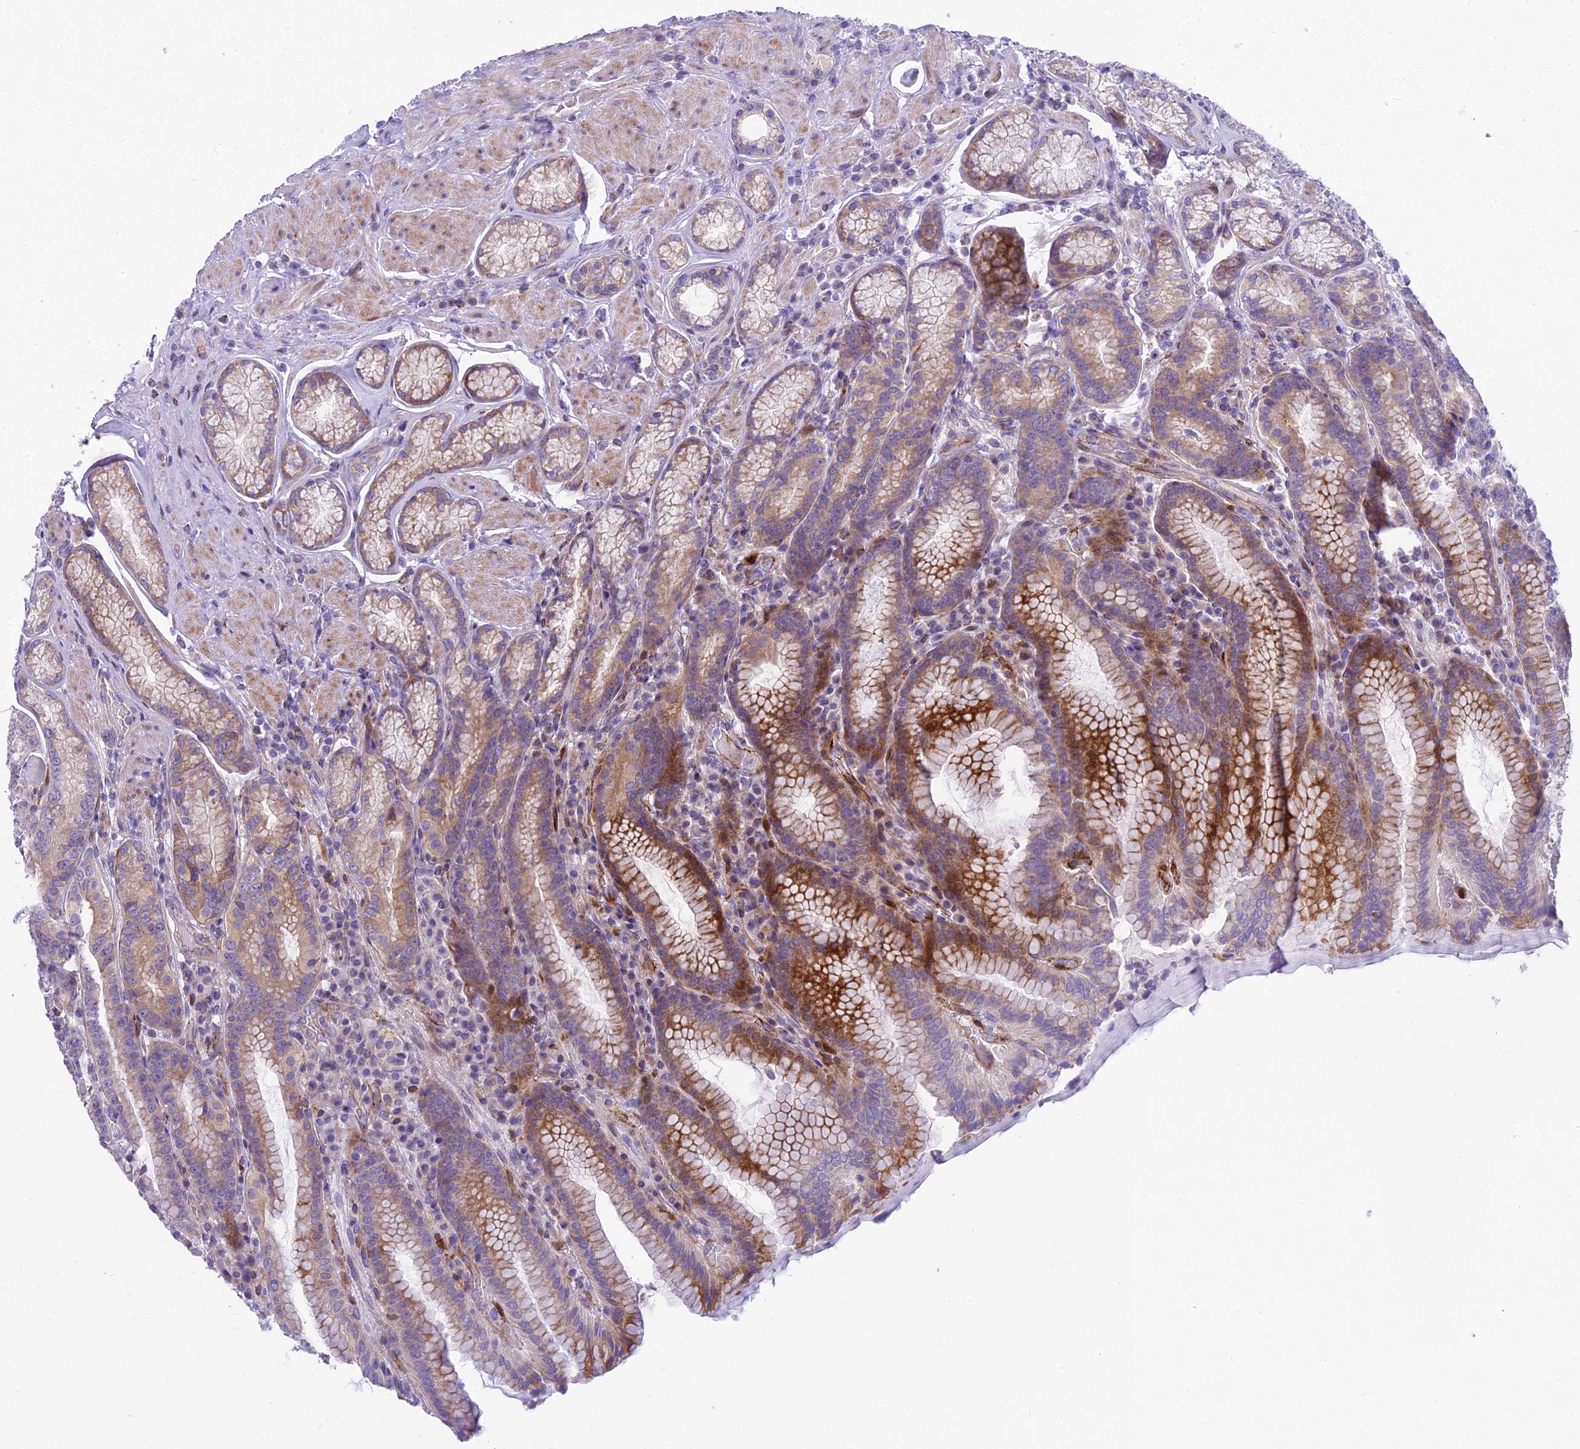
{"staining": {"intensity": "moderate", "quantity": "25%-75%", "location": "cytoplasmic/membranous"}, "tissue": "stomach", "cell_type": "Glandular cells", "image_type": "normal", "snomed": [{"axis": "morphology", "description": "Normal tissue, NOS"}, {"axis": "topography", "description": "Stomach, upper"}, {"axis": "topography", "description": "Stomach, lower"}], "caption": "Immunohistochemistry (IHC) histopathology image of unremarkable human stomach stained for a protein (brown), which shows medium levels of moderate cytoplasmic/membranous expression in approximately 25%-75% of glandular cells.", "gene": "PCDHB14", "patient": {"sex": "female", "age": 76}}